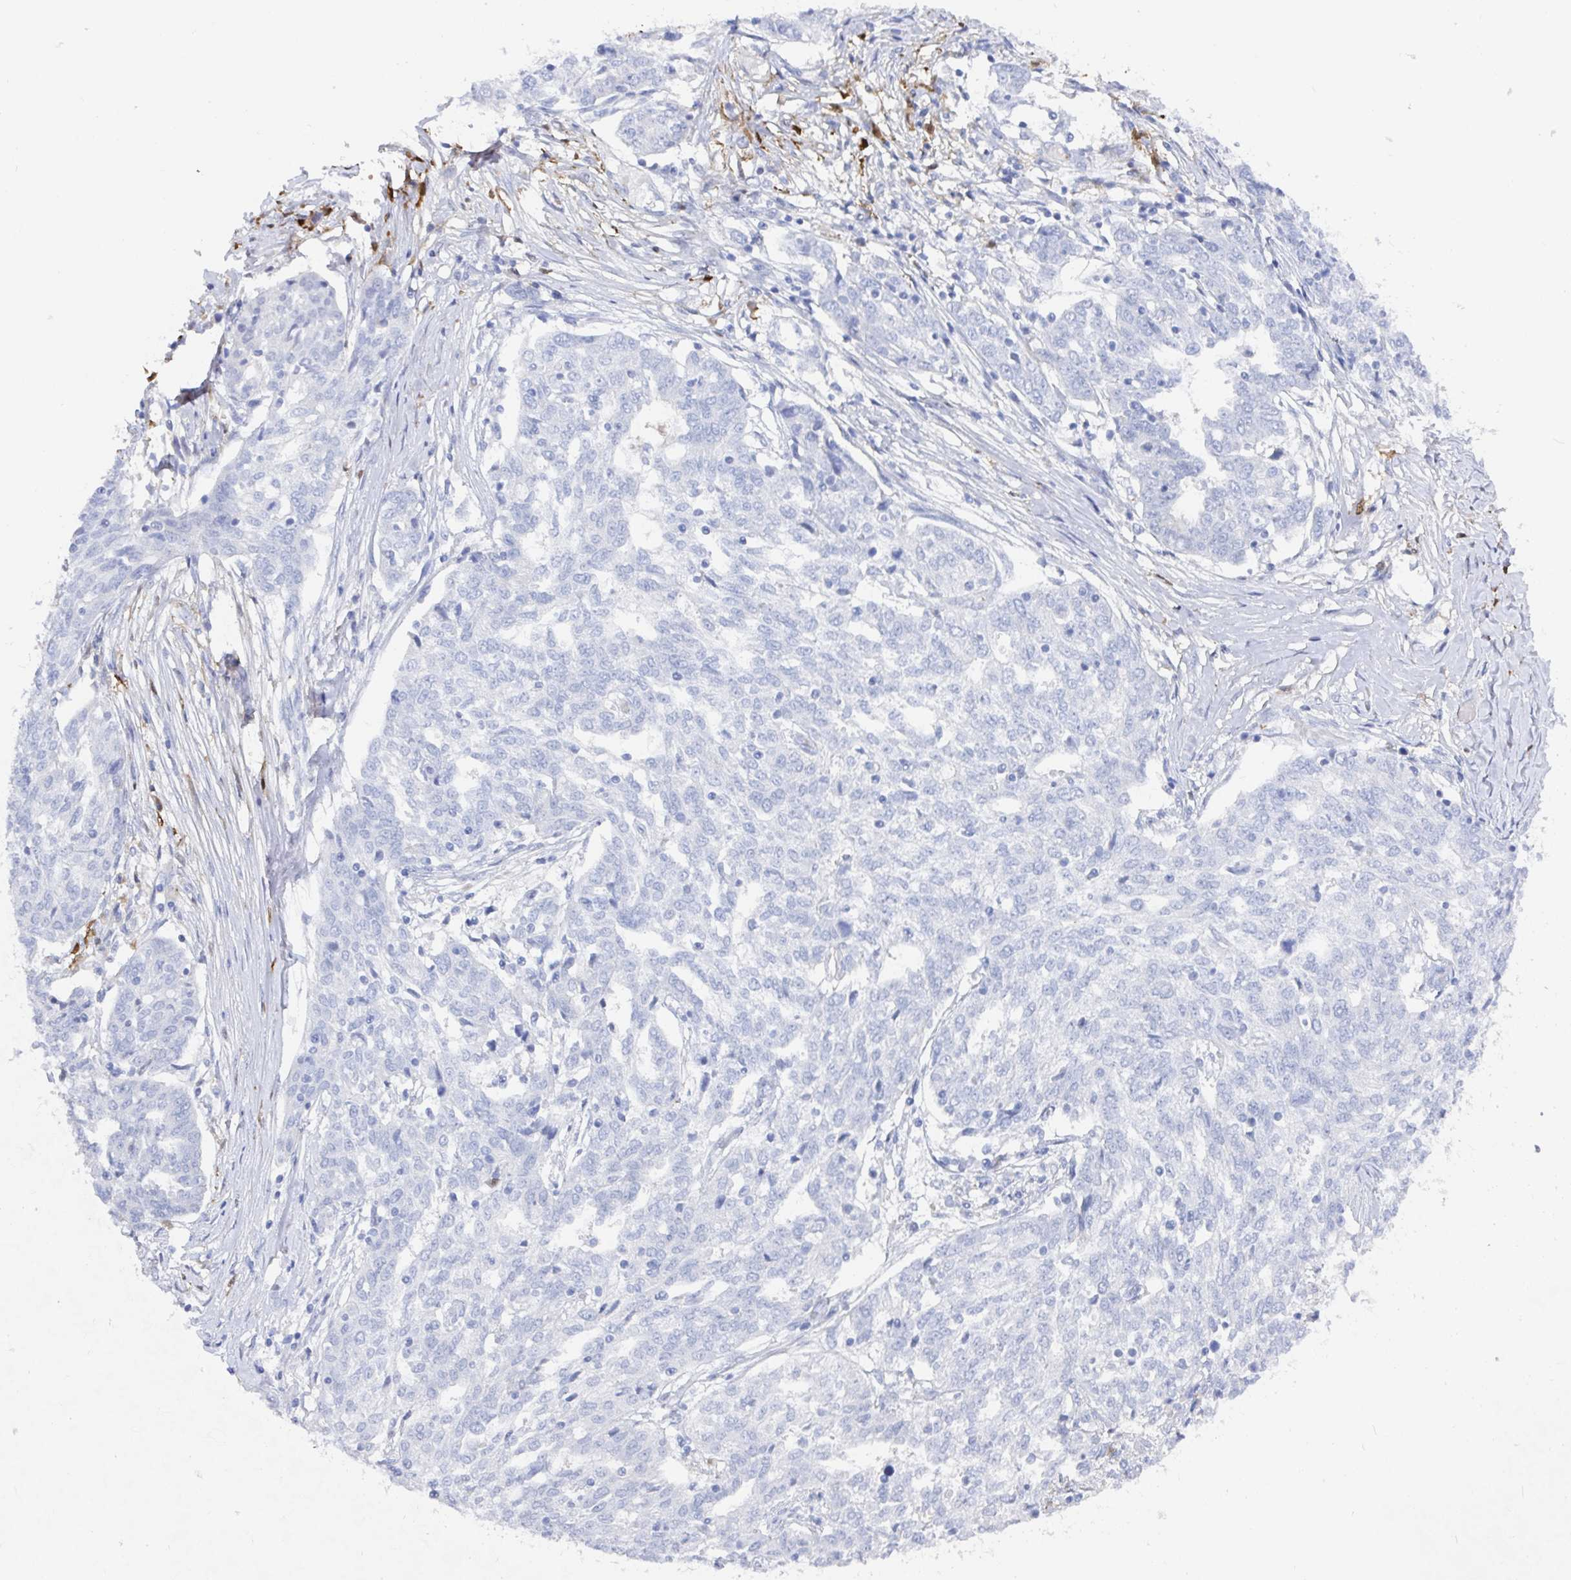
{"staining": {"intensity": "negative", "quantity": "none", "location": "none"}, "tissue": "ovarian cancer", "cell_type": "Tumor cells", "image_type": "cancer", "snomed": [{"axis": "morphology", "description": "Cystadenocarcinoma, serous, NOS"}, {"axis": "topography", "description": "Ovary"}], "caption": "Immunohistochemistry micrograph of neoplastic tissue: ovarian serous cystadenocarcinoma stained with DAB reveals no significant protein positivity in tumor cells. (DAB immunohistochemistry with hematoxylin counter stain).", "gene": "OR2A4", "patient": {"sex": "female", "age": 67}}